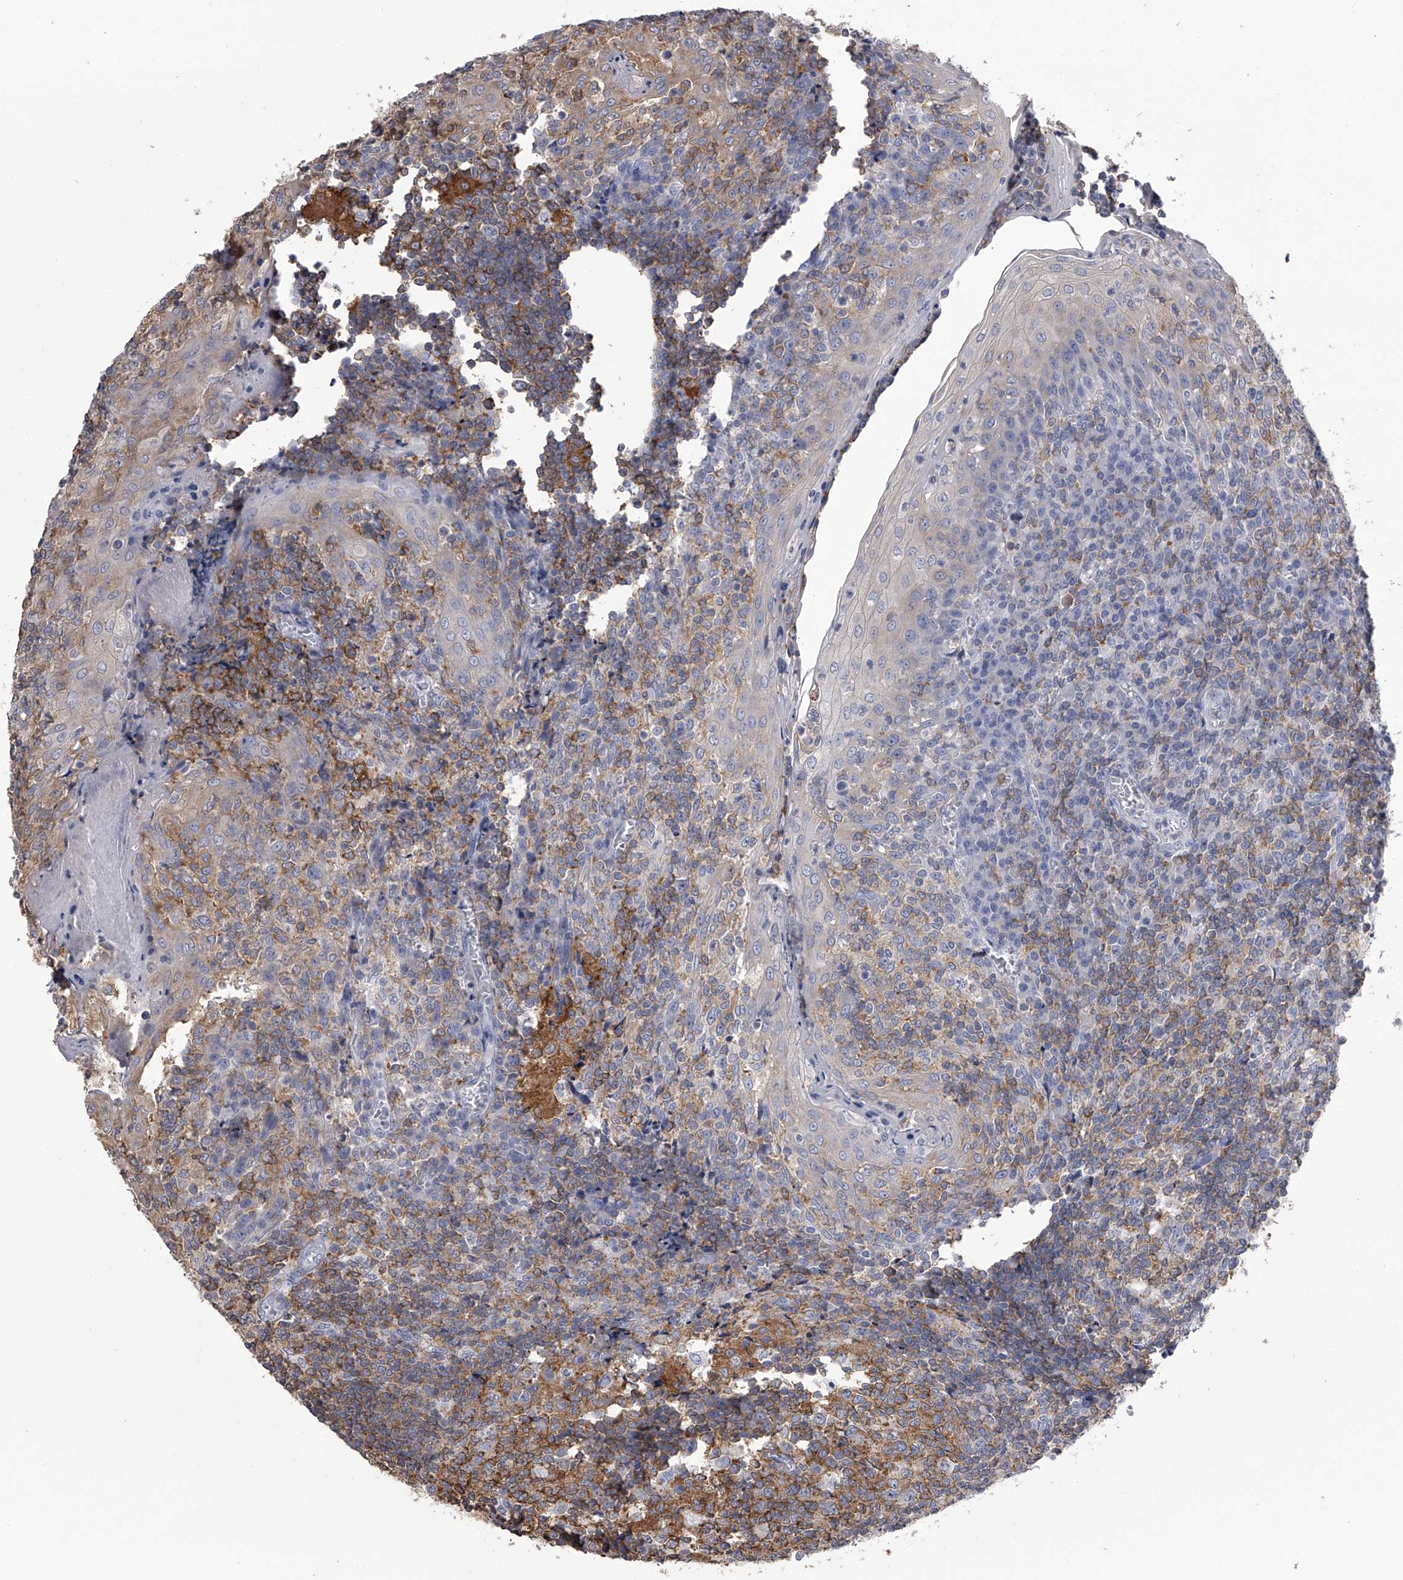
{"staining": {"intensity": "moderate", "quantity": ">75%", "location": "cytoplasmic/membranous"}, "tissue": "tonsil", "cell_type": "Germinal center cells", "image_type": "normal", "snomed": [{"axis": "morphology", "description": "Normal tissue, NOS"}, {"axis": "topography", "description": "Tonsil"}], "caption": "IHC of benign human tonsil shows medium levels of moderate cytoplasmic/membranous staining in about >75% of germinal center cells.", "gene": "TASP1", "patient": {"sex": "female", "age": 19}}